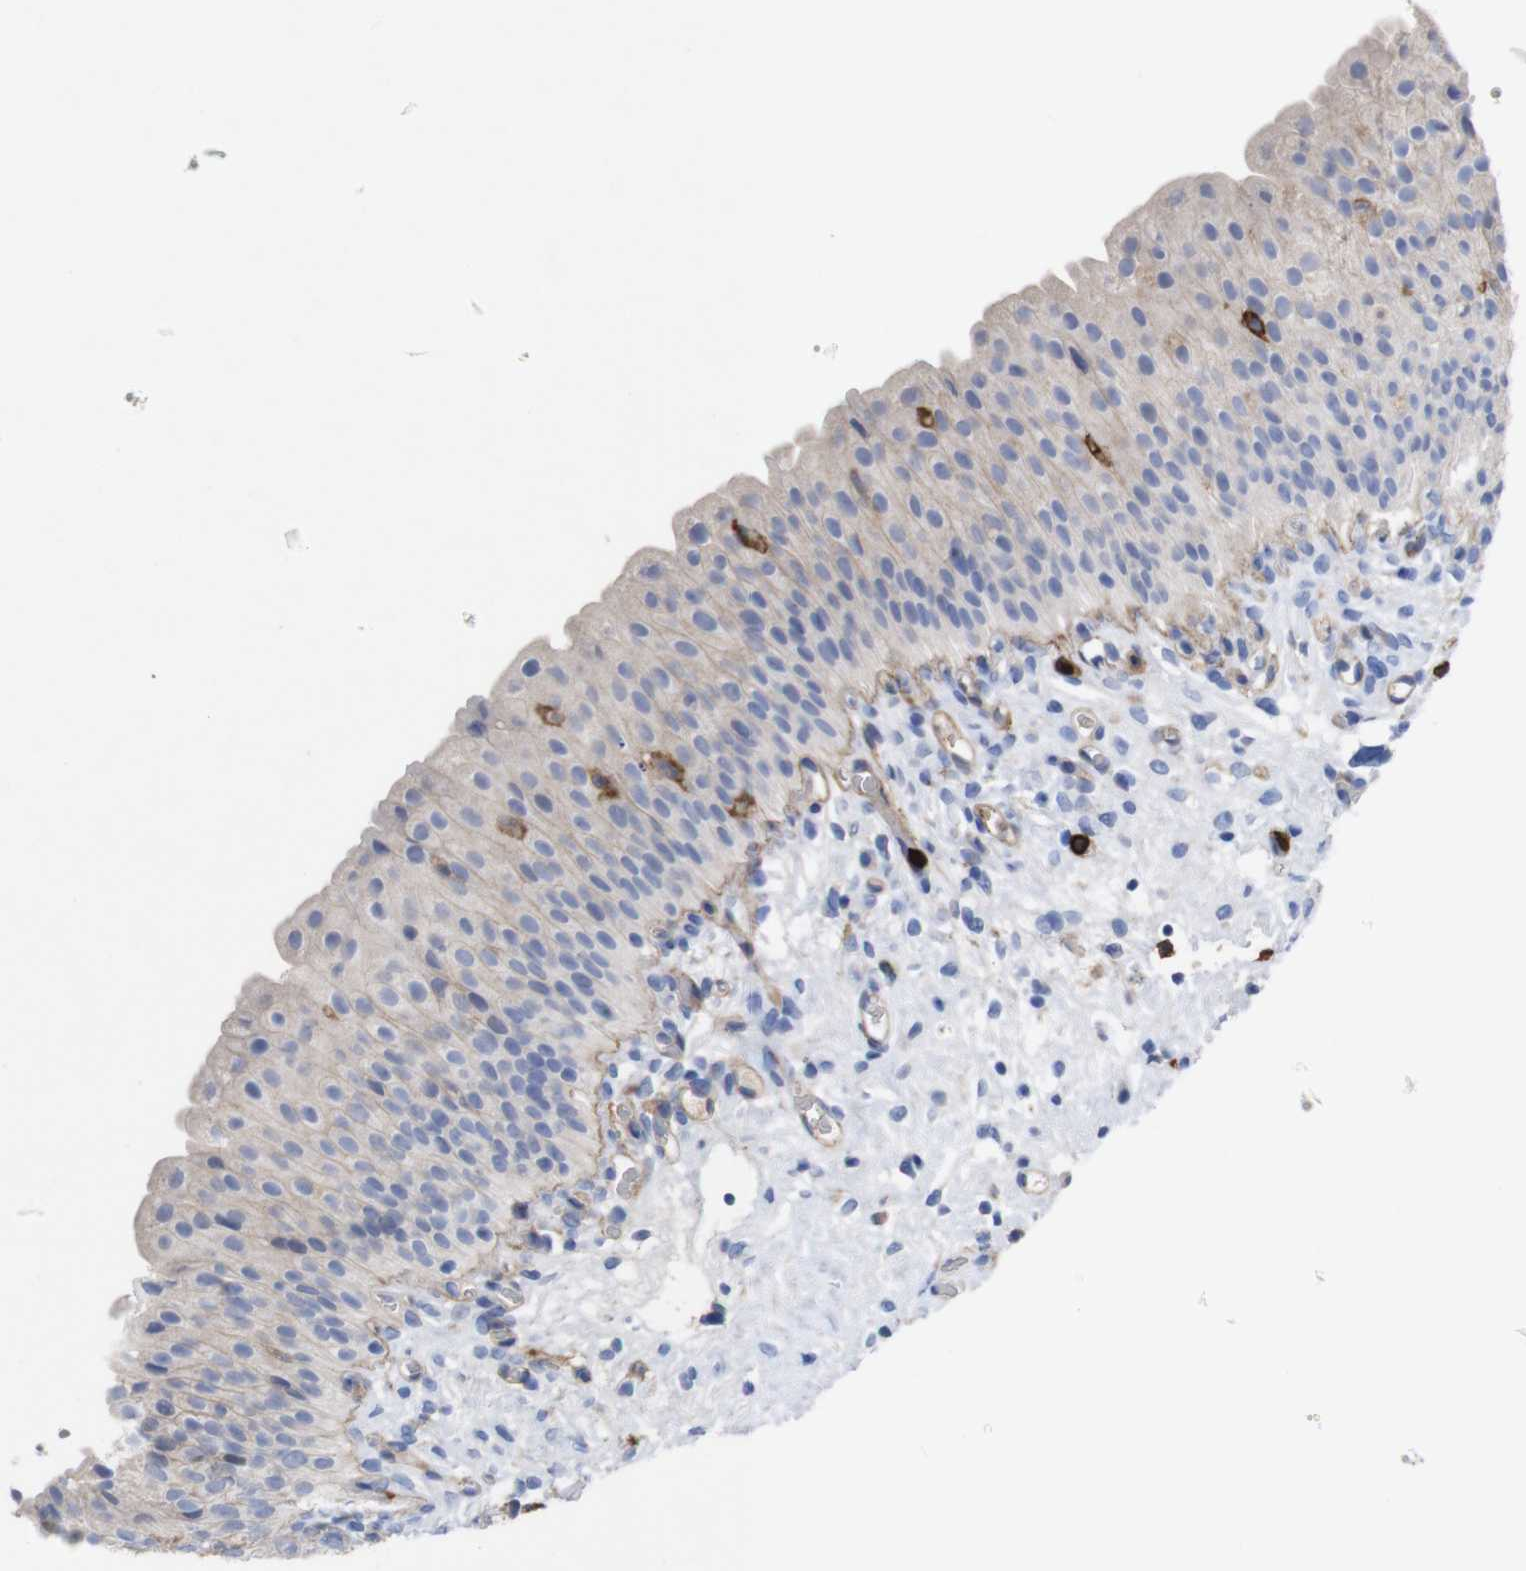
{"staining": {"intensity": "weak", "quantity": "<25%", "location": "cytoplasmic/membranous"}, "tissue": "urinary bladder", "cell_type": "Urothelial cells", "image_type": "normal", "snomed": [{"axis": "morphology", "description": "Normal tissue, NOS"}, {"axis": "morphology", "description": "Urothelial carcinoma, High grade"}, {"axis": "topography", "description": "Urinary bladder"}], "caption": "The histopathology image reveals no staining of urothelial cells in normal urinary bladder. (Brightfield microscopy of DAB (3,3'-diaminobenzidine) immunohistochemistry (IHC) at high magnification).", "gene": "C5AR1", "patient": {"sex": "male", "age": 46}}